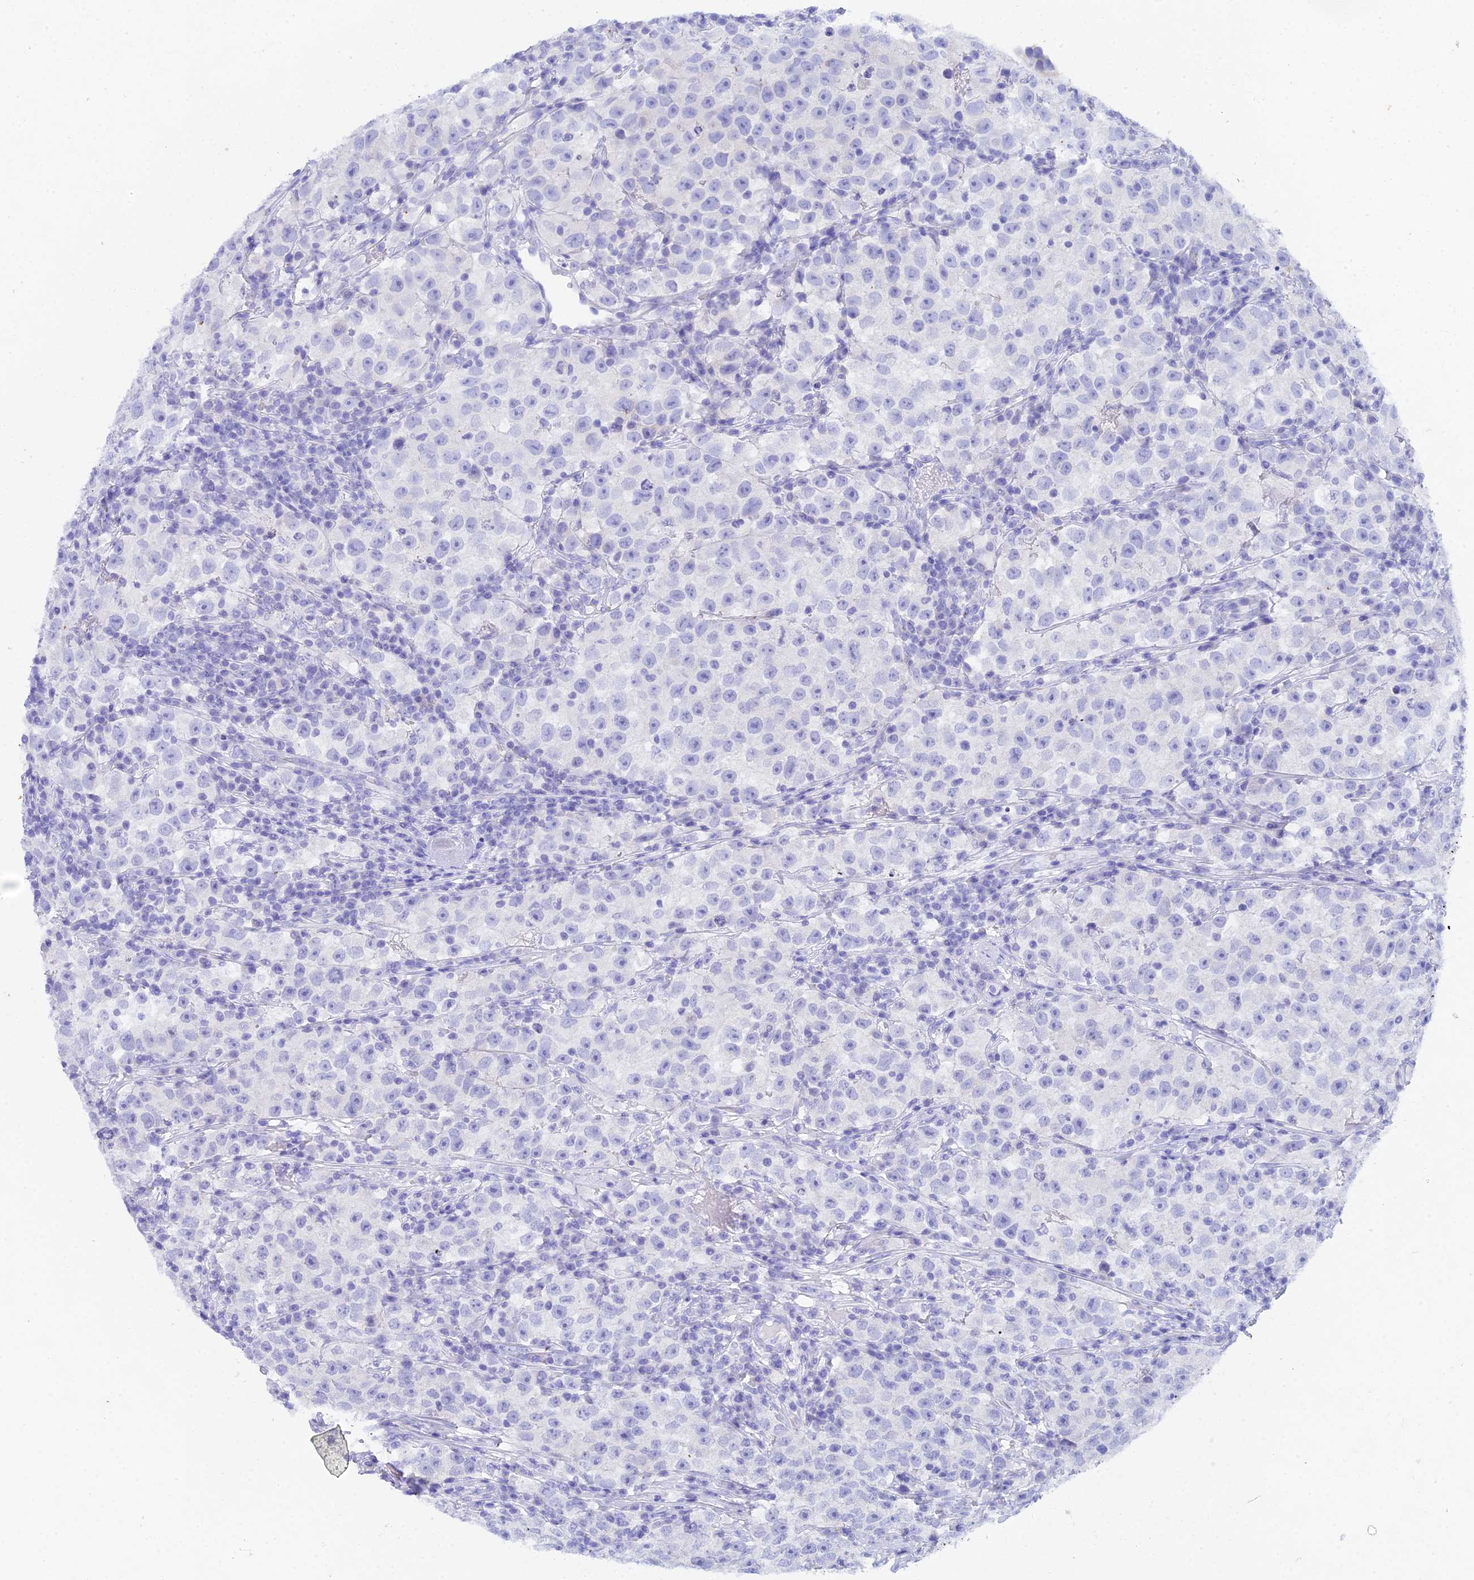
{"staining": {"intensity": "negative", "quantity": "none", "location": "none"}, "tissue": "testis cancer", "cell_type": "Tumor cells", "image_type": "cancer", "snomed": [{"axis": "morphology", "description": "Seminoma, NOS"}, {"axis": "topography", "description": "Testis"}], "caption": "Immunohistochemistry (IHC) of human testis cancer displays no positivity in tumor cells.", "gene": "REG1A", "patient": {"sex": "male", "age": 22}}